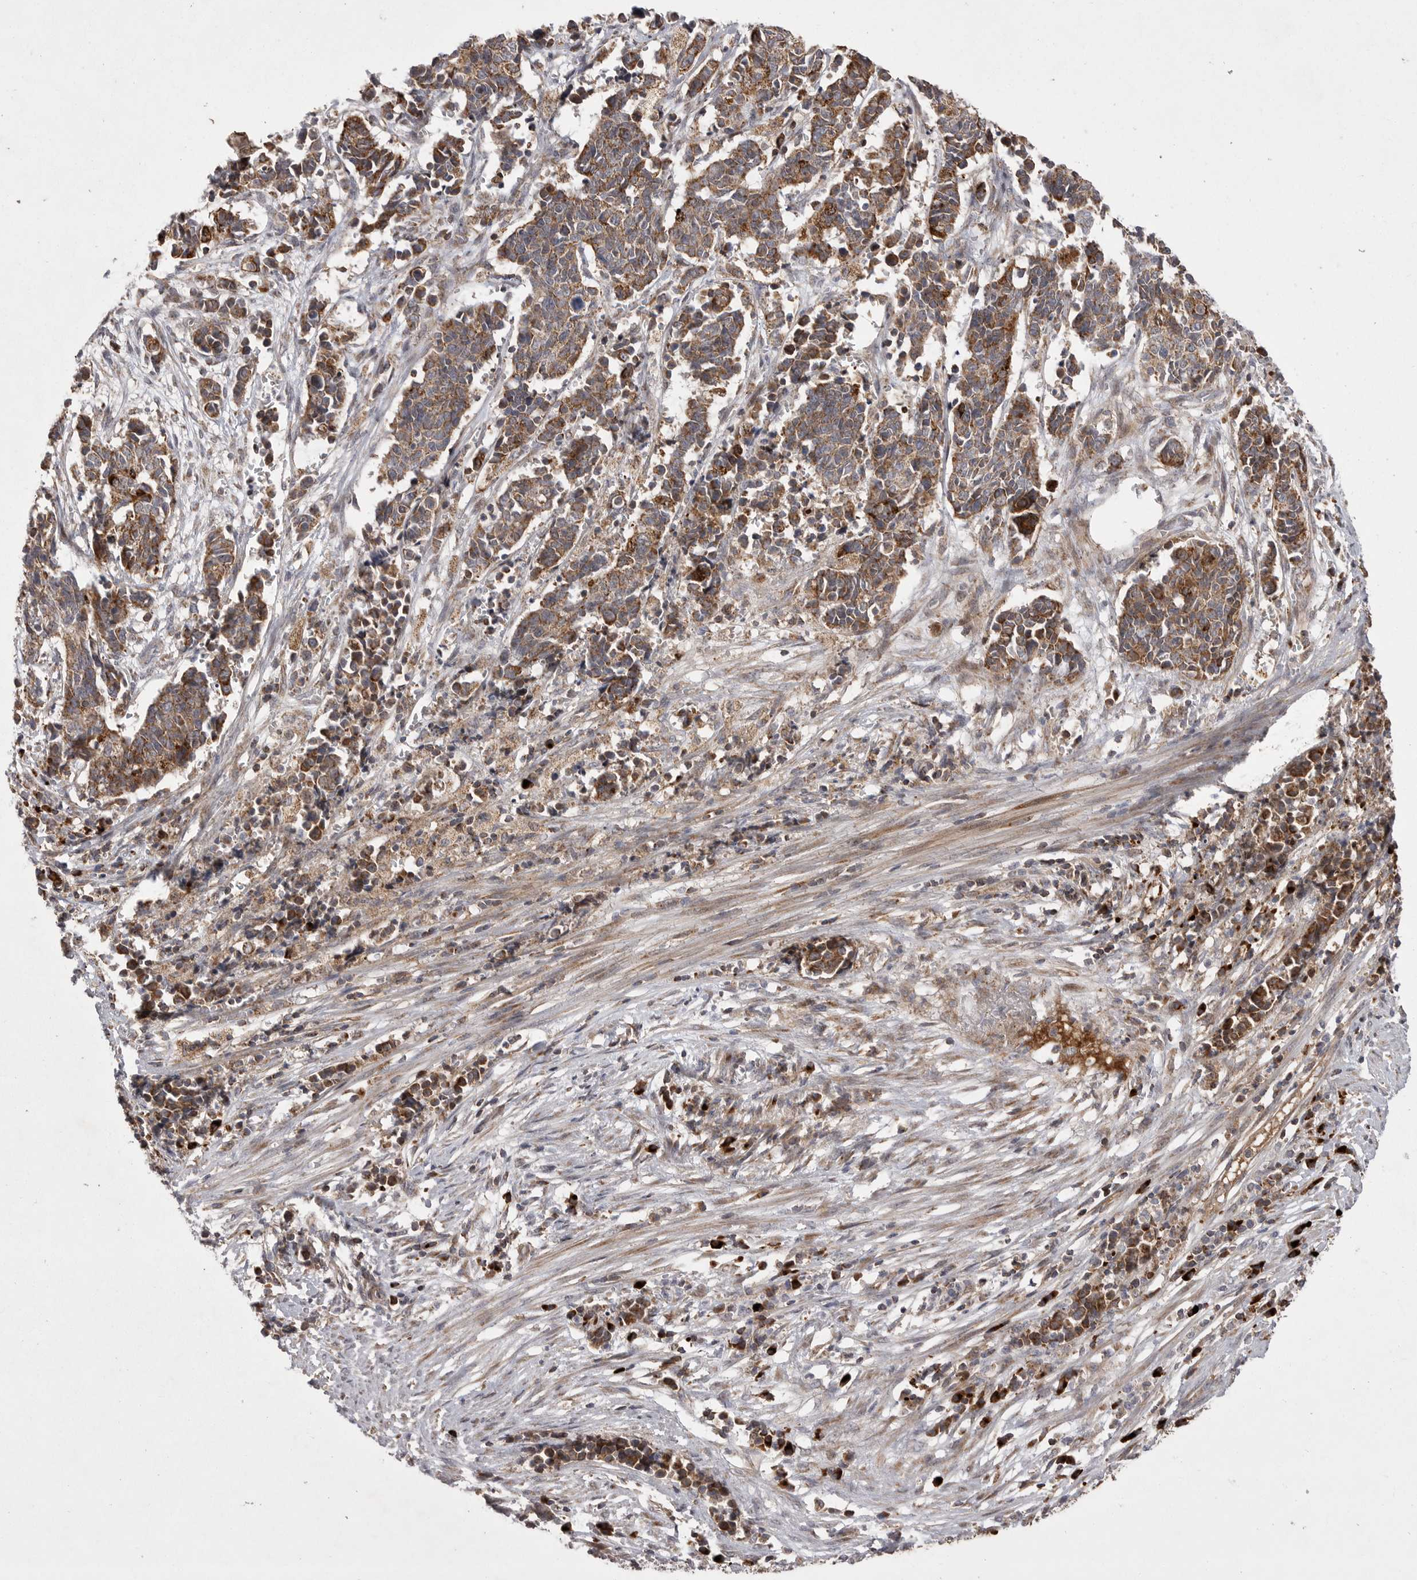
{"staining": {"intensity": "moderate", "quantity": ">75%", "location": "cytoplasmic/membranous"}, "tissue": "cervical cancer", "cell_type": "Tumor cells", "image_type": "cancer", "snomed": [{"axis": "morphology", "description": "Normal tissue, NOS"}, {"axis": "morphology", "description": "Squamous cell carcinoma, NOS"}, {"axis": "topography", "description": "Cervix"}], "caption": "Protein expression analysis of human cervical squamous cell carcinoma reveals moderate cytoplasmic/membranous staining in approximately >75% of tumor cells.", "gene": "KYAT3", "patient": {"sex": "female", "age": 35}}